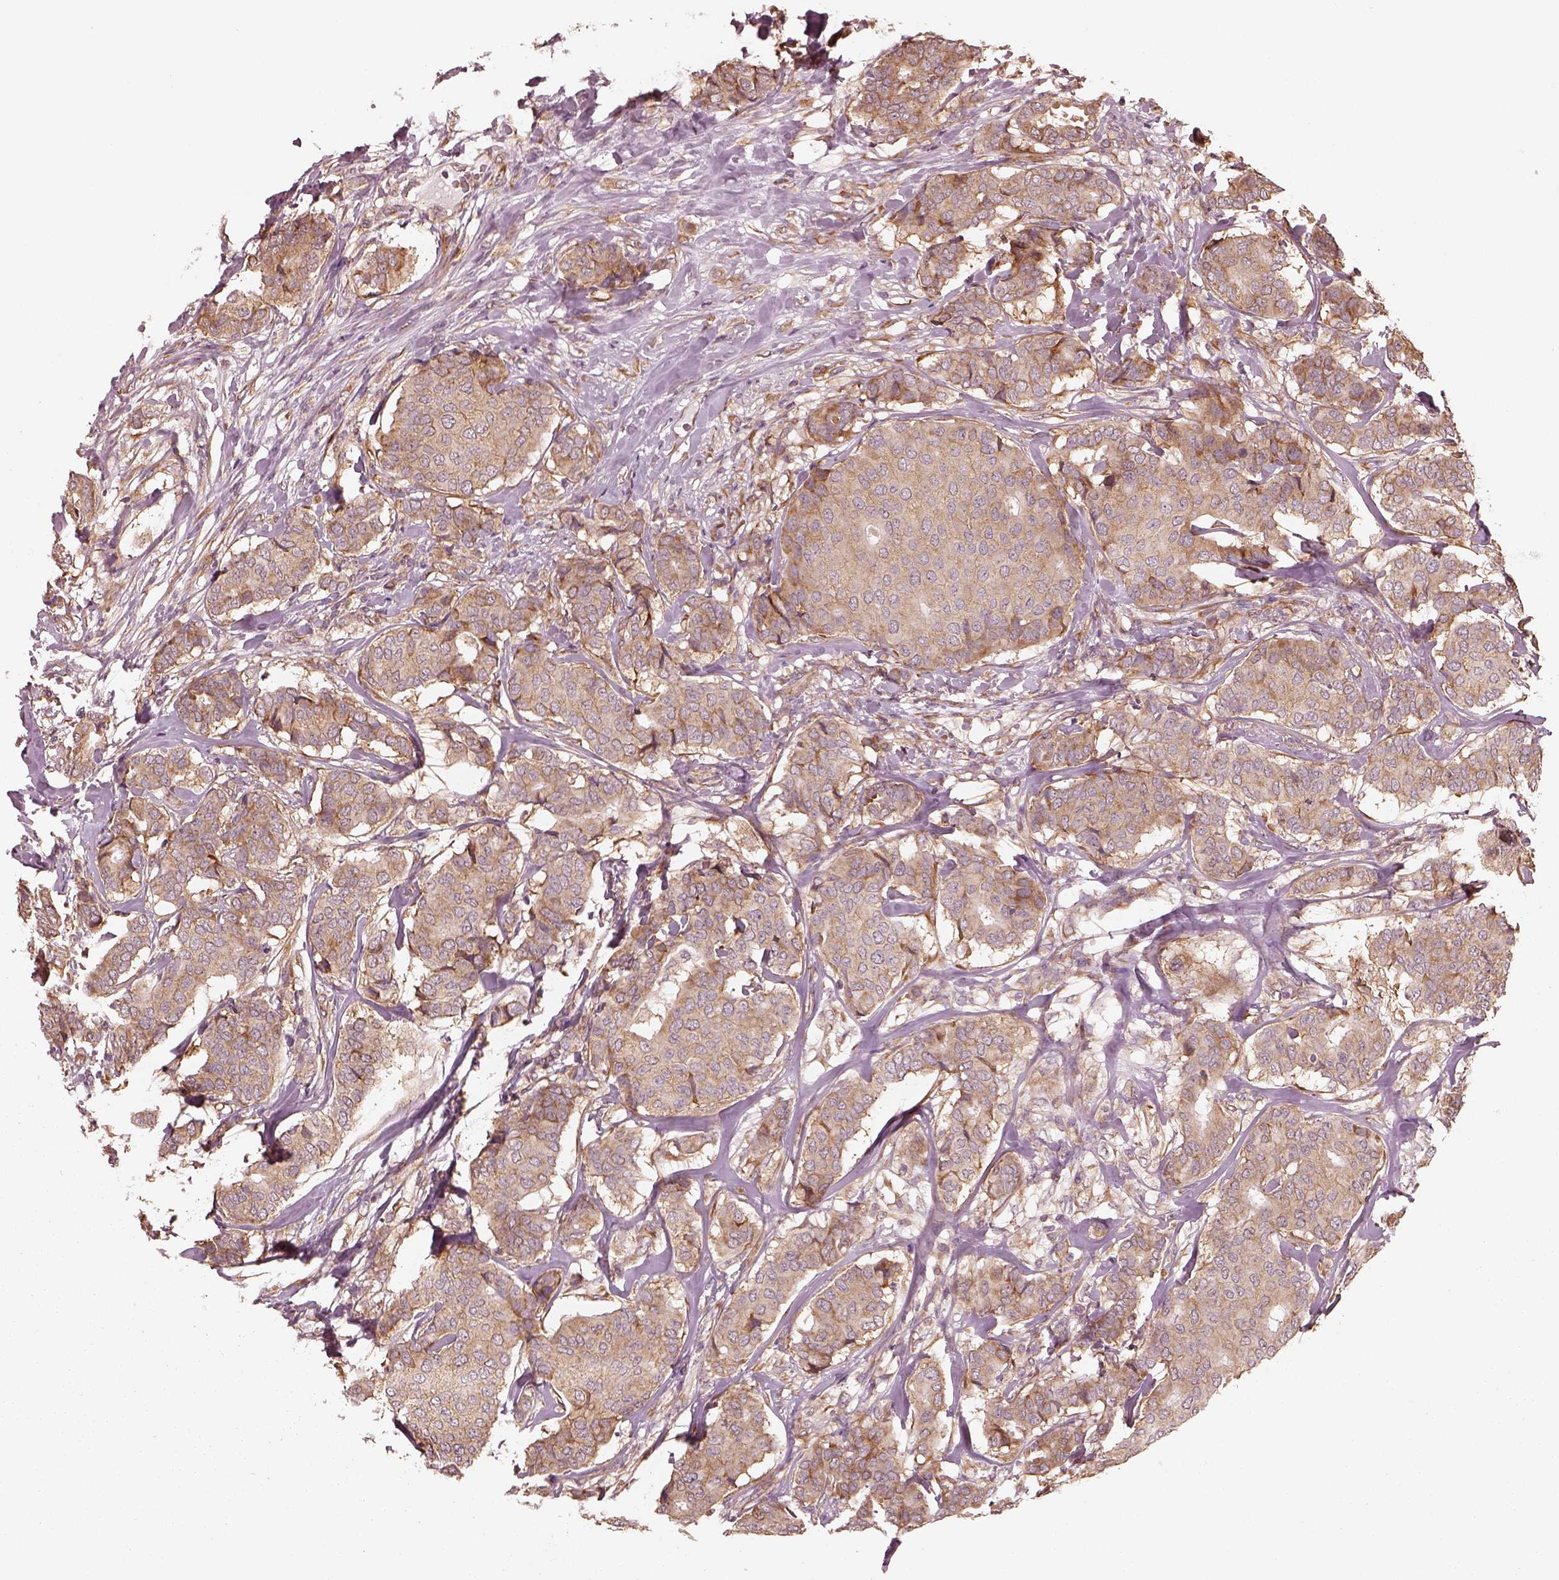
{"staining": {"intensity": "weak", "quantity": ">75%", "location": "cytoplasmic/membranous"}, "tissue": "breast cancer", "cell_type": "Tumor cells", "image_type": "cancer", "snomed": [{"axis": "morphology", "description": "Duct carcinoma"}, {"axis": "topography", "description": "Breast"}], "caption": "High-power microscopy captured an IHC micrograph of breast cancer, revealing weak cytoplasmic/membranous positivity in approximately >75% of tumor cells.", "gene": "RPS5", "patient": {"sex": "female", "age": 75}}